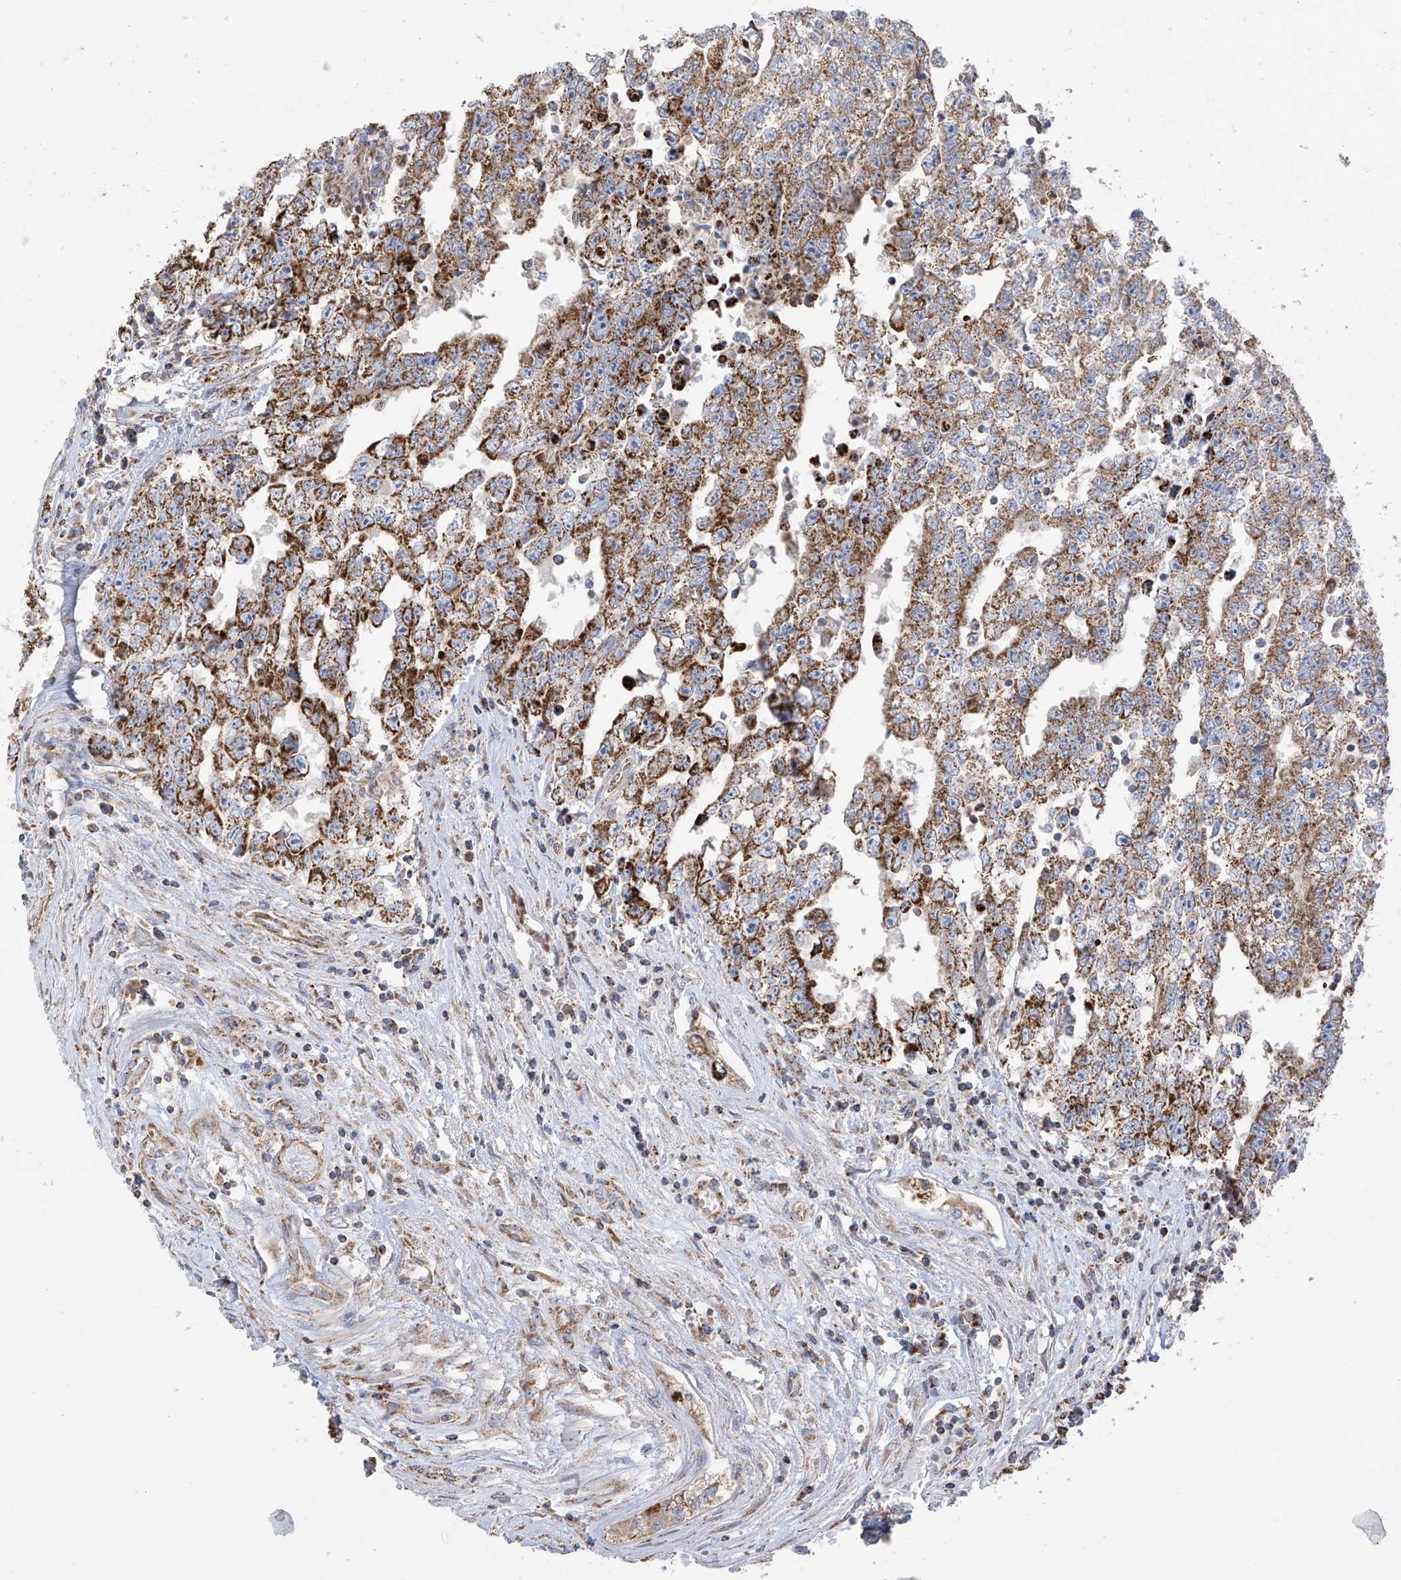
{"staining": {"intensity": "strong", "quantity": ">75%", "location": "cytoplasmic/membranous"}, "tissue": "testis cancer", "cell_type": "Tumor cells", "image_type": "cancer", "snomed": [{"axis": "morphology", "description": "Carcinoma, Embryonal, NOS"}, {"axis": "topography", "description": "Testis"}], "caption": "Strong cytoplasmic/membranous protein expression is present in about >75% of tumor cells in testis cancer. Using DAB (brown) and hematoxylin (blue) stains, captured at high magnification using brightfield microscopy.", "gene": "PNPT1", "patient": {"sex": "male", "age": 25}}